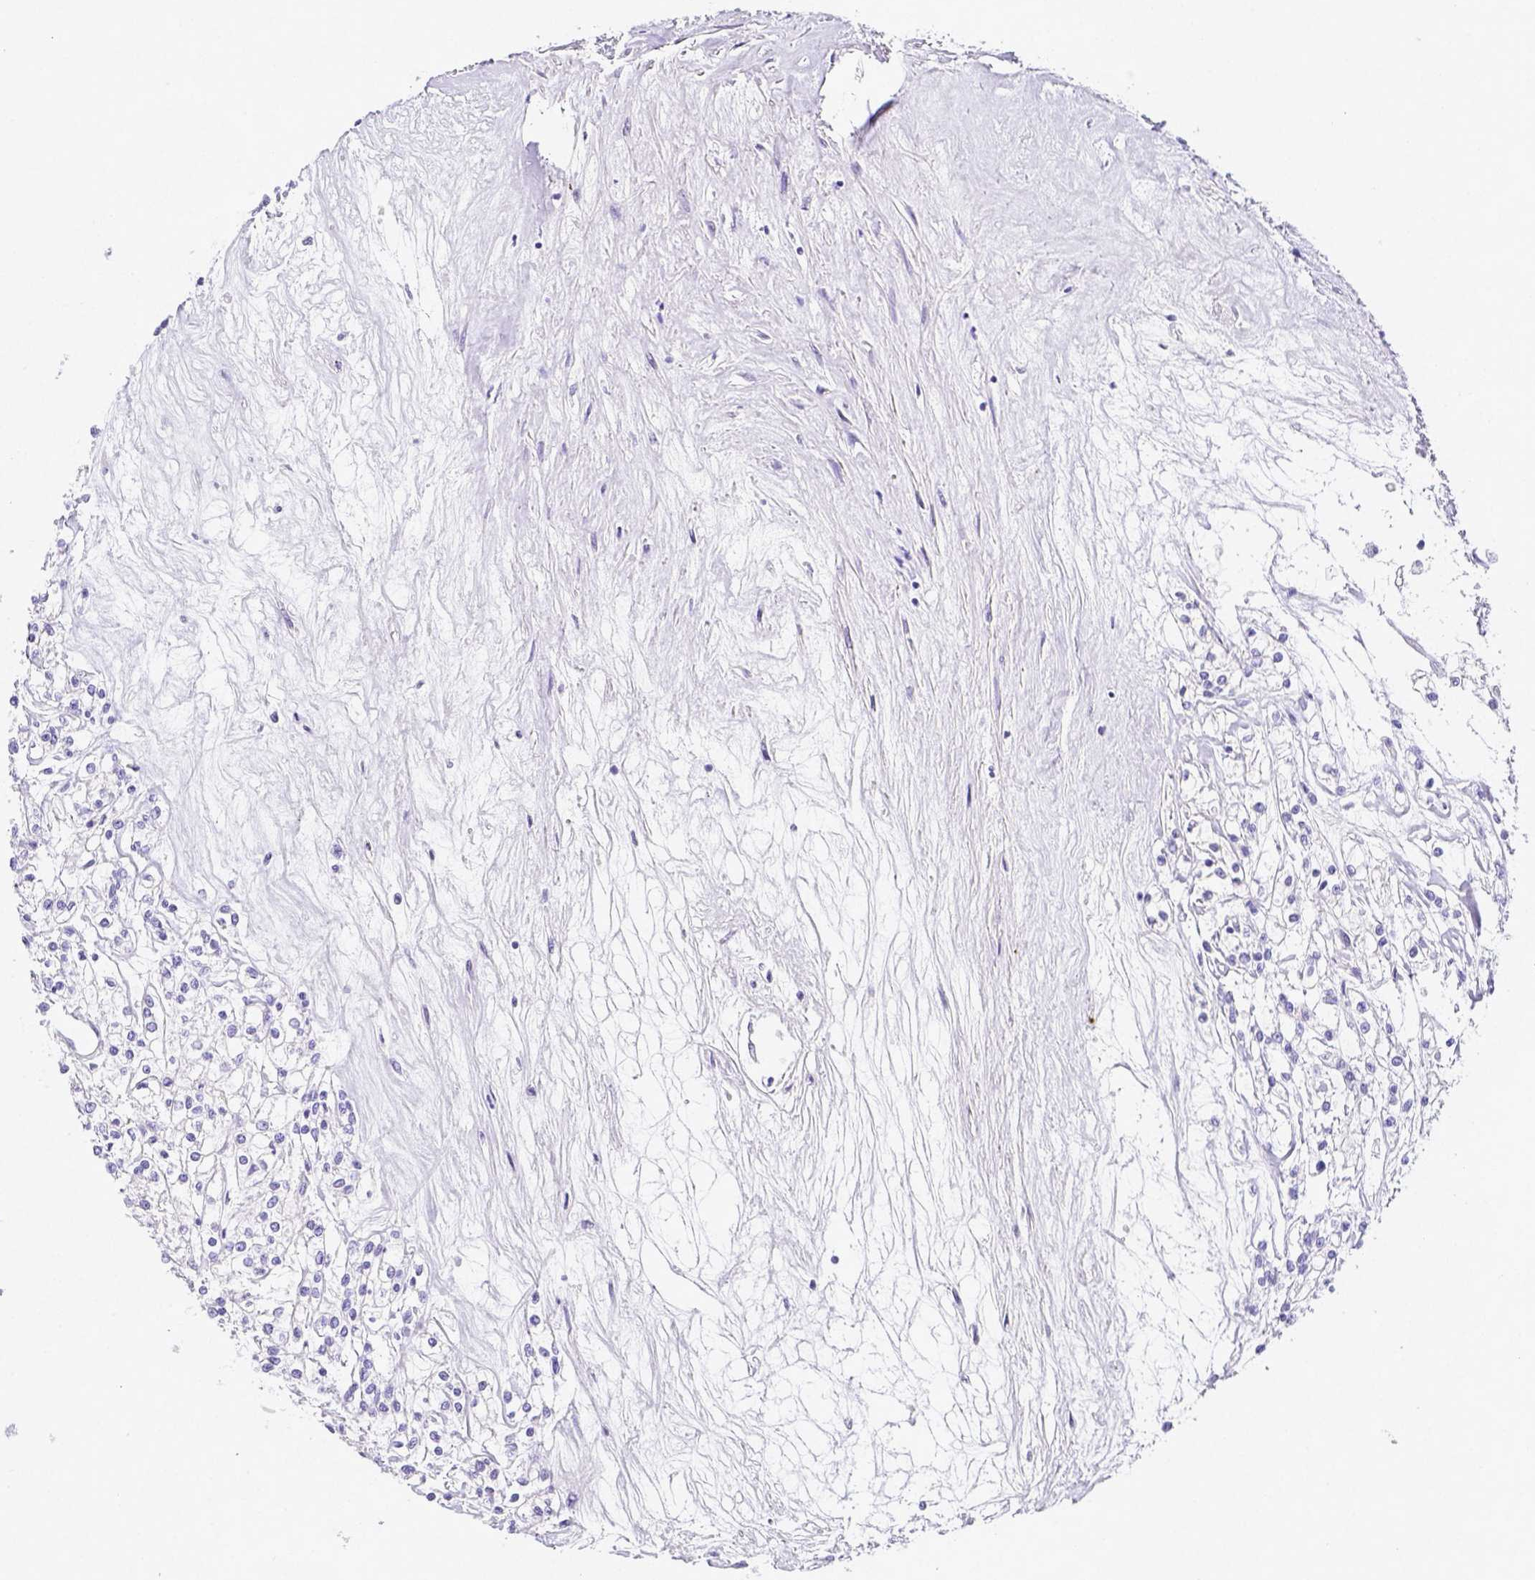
{"staining": {"intensity": "negative", "quantity": "none", "location": "none"}, "tissue": "renal cancer", "cell_type": "Tumor cells", "image_type": "cancer", "snomed": [{"axis": "morphology", "description": "Adenocarcinoma, NOS"}, {"axis": "topography", "description": "Kidney"}], "caption": "The histopathology image shows no significant expression in tumor cells of adenocarcinoma (renal).", "gene": "ARHGAP36", "patient": {"sex": "female", "age": 59}}